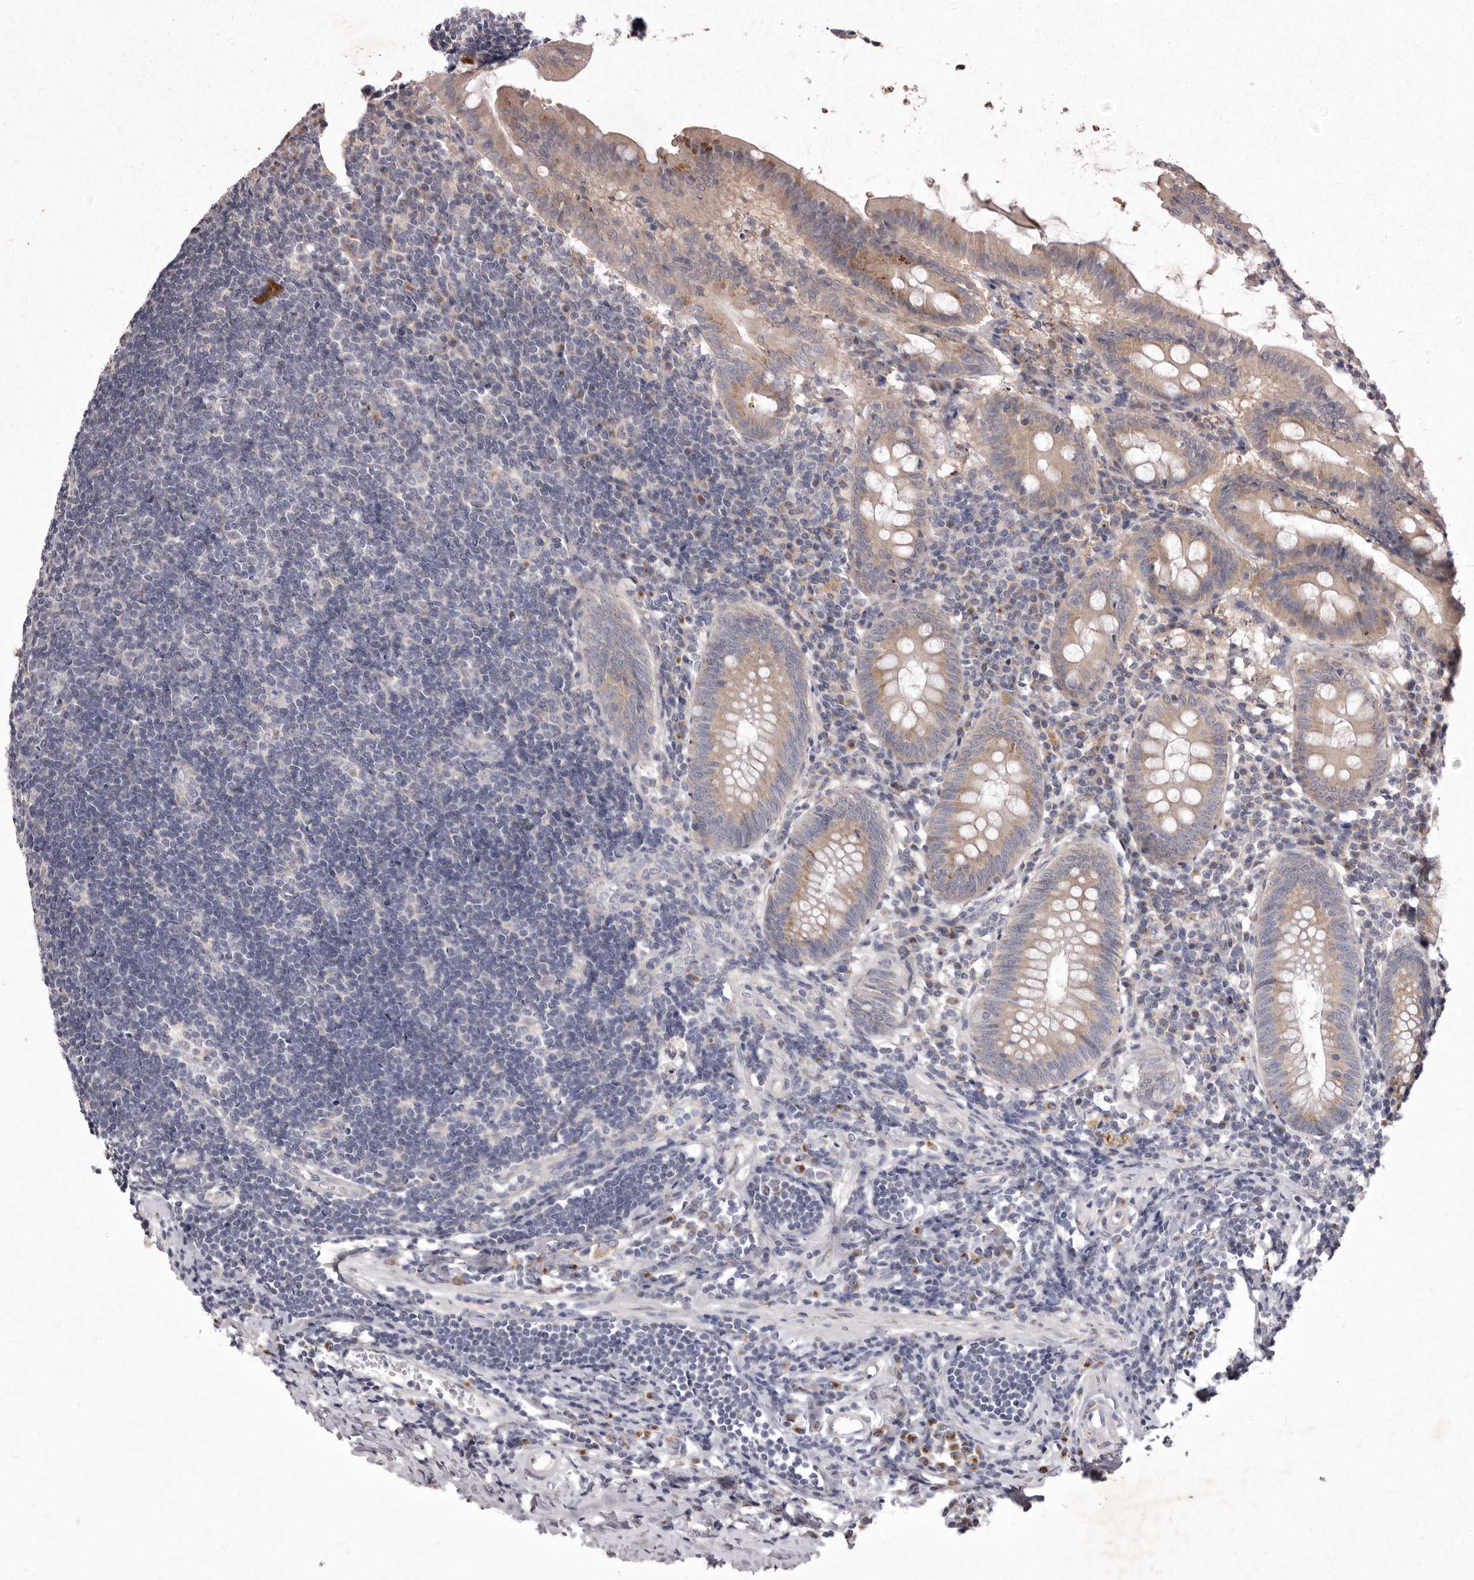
{"staining": {"intensity": "moderate", "quantity": ">75%", "location": "cytoplasmic/membranous"}, "tissue": "appendix", "cell_type": "Glandular cells", "image_type": "normal", "snomed": [{"axis": "morphology", "description": "Normal tissue, NOS"}, {"axis": "topography", "description": "Appendix"}], "caption": "Protein positivity by immunohistochemistry (IHC) displays moderate cytoplasmic/membranous positivity in approximately >75% of glandular cells in unremarkable appendix.", "gene": "P2RX6", "patient": {"sex": "female", "age": 54}}